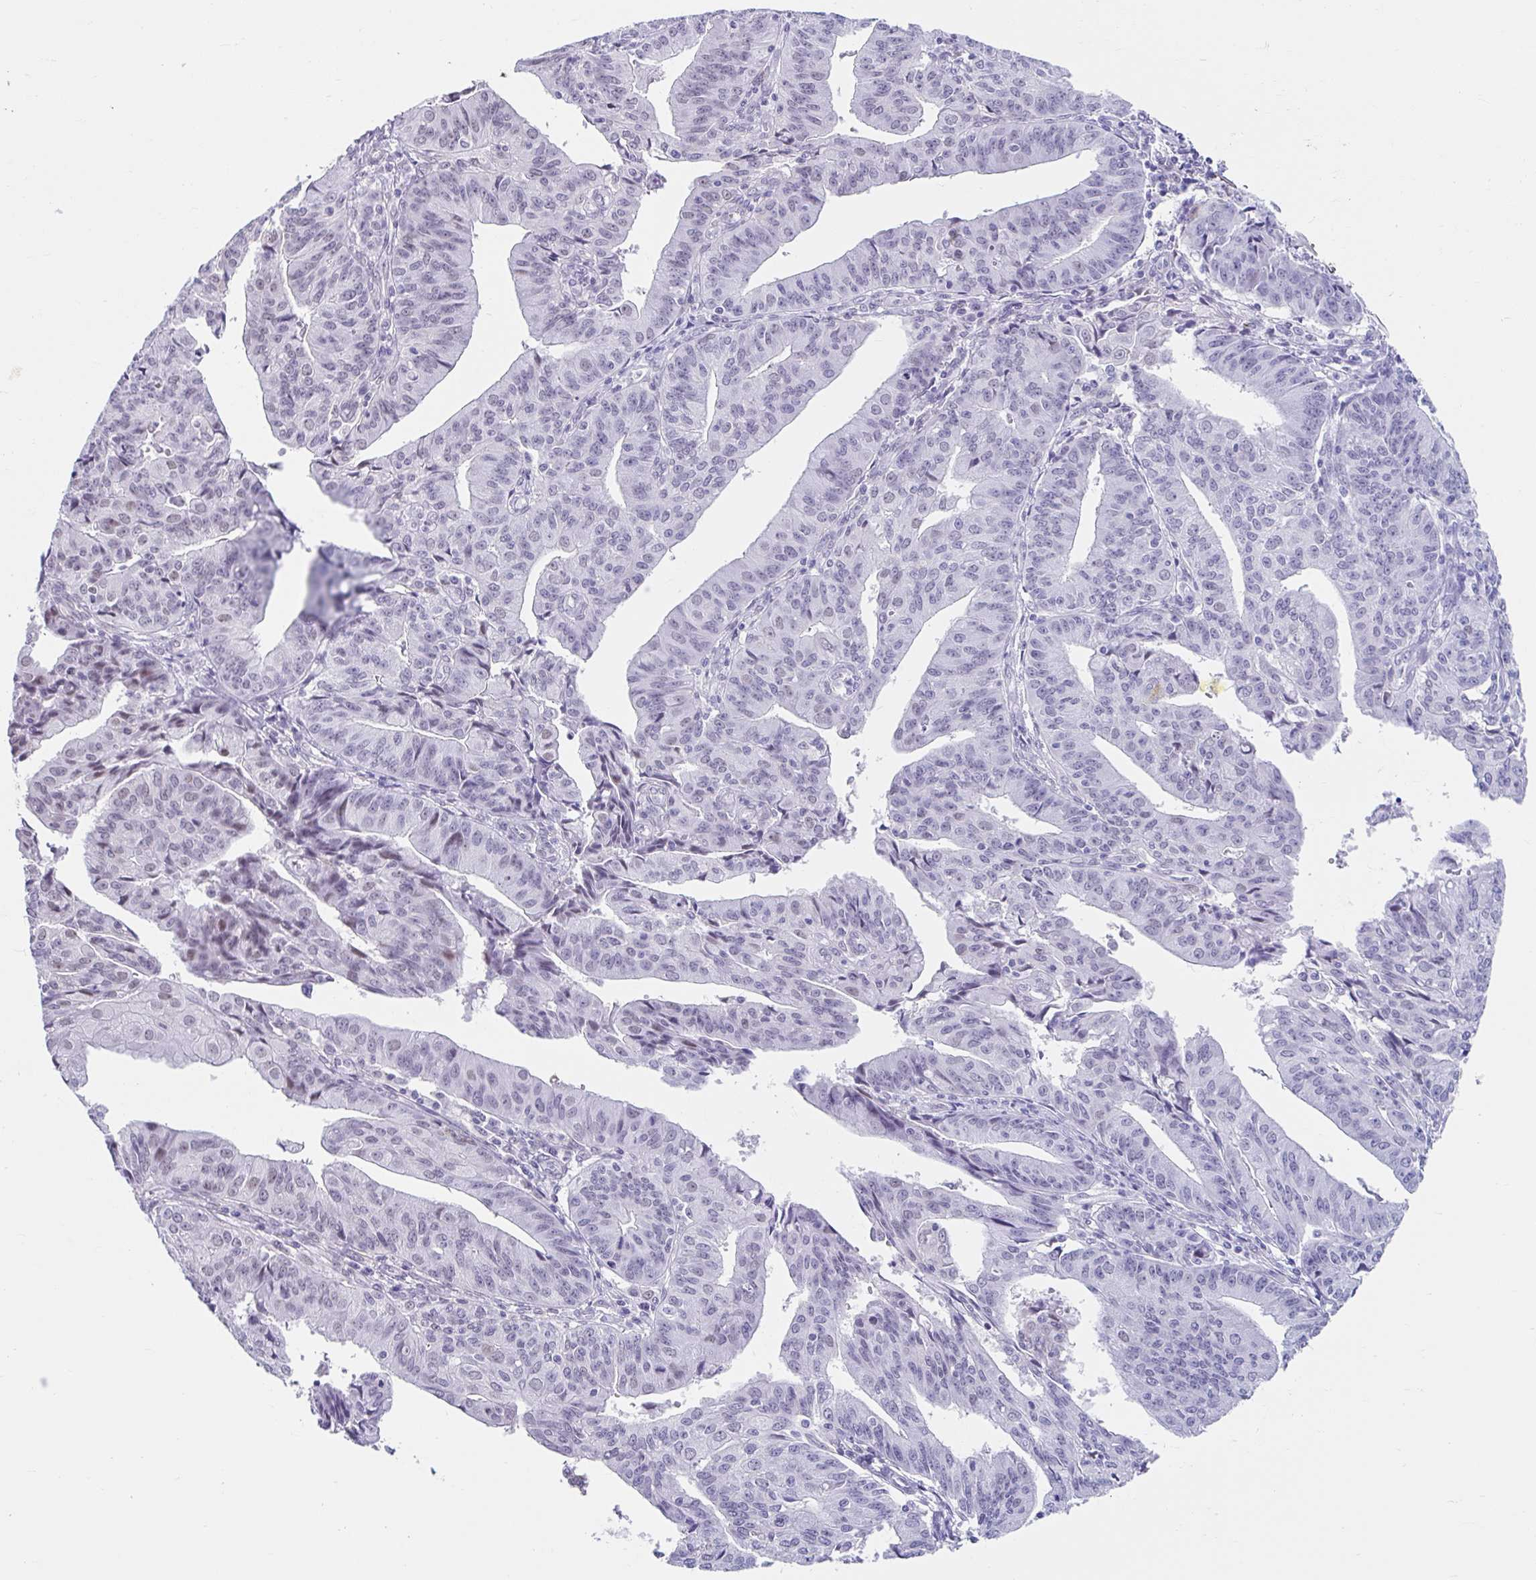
{"staining": {"intensity": "negative", "quantity": "none", "location": "none"}, "tissue": "endometrial cancer", "cell_type": "Tumor cells", "image_type": "cancer", "snomed": [{"axis": "morphology", "description": "Adenocarcinoma, NOS"}, {"axis": "topography", "description": "Endometrium"}], "caption": "This micrograph is of endometrial cancer (adenocarcinoma) stained with immunohistochemistry to label a protein in brown with the nuclei are counter-stained blue. There is no expression in tumor cells.", "gene": "DCAF17", "patient": {"sex": "female", "age": 56}}